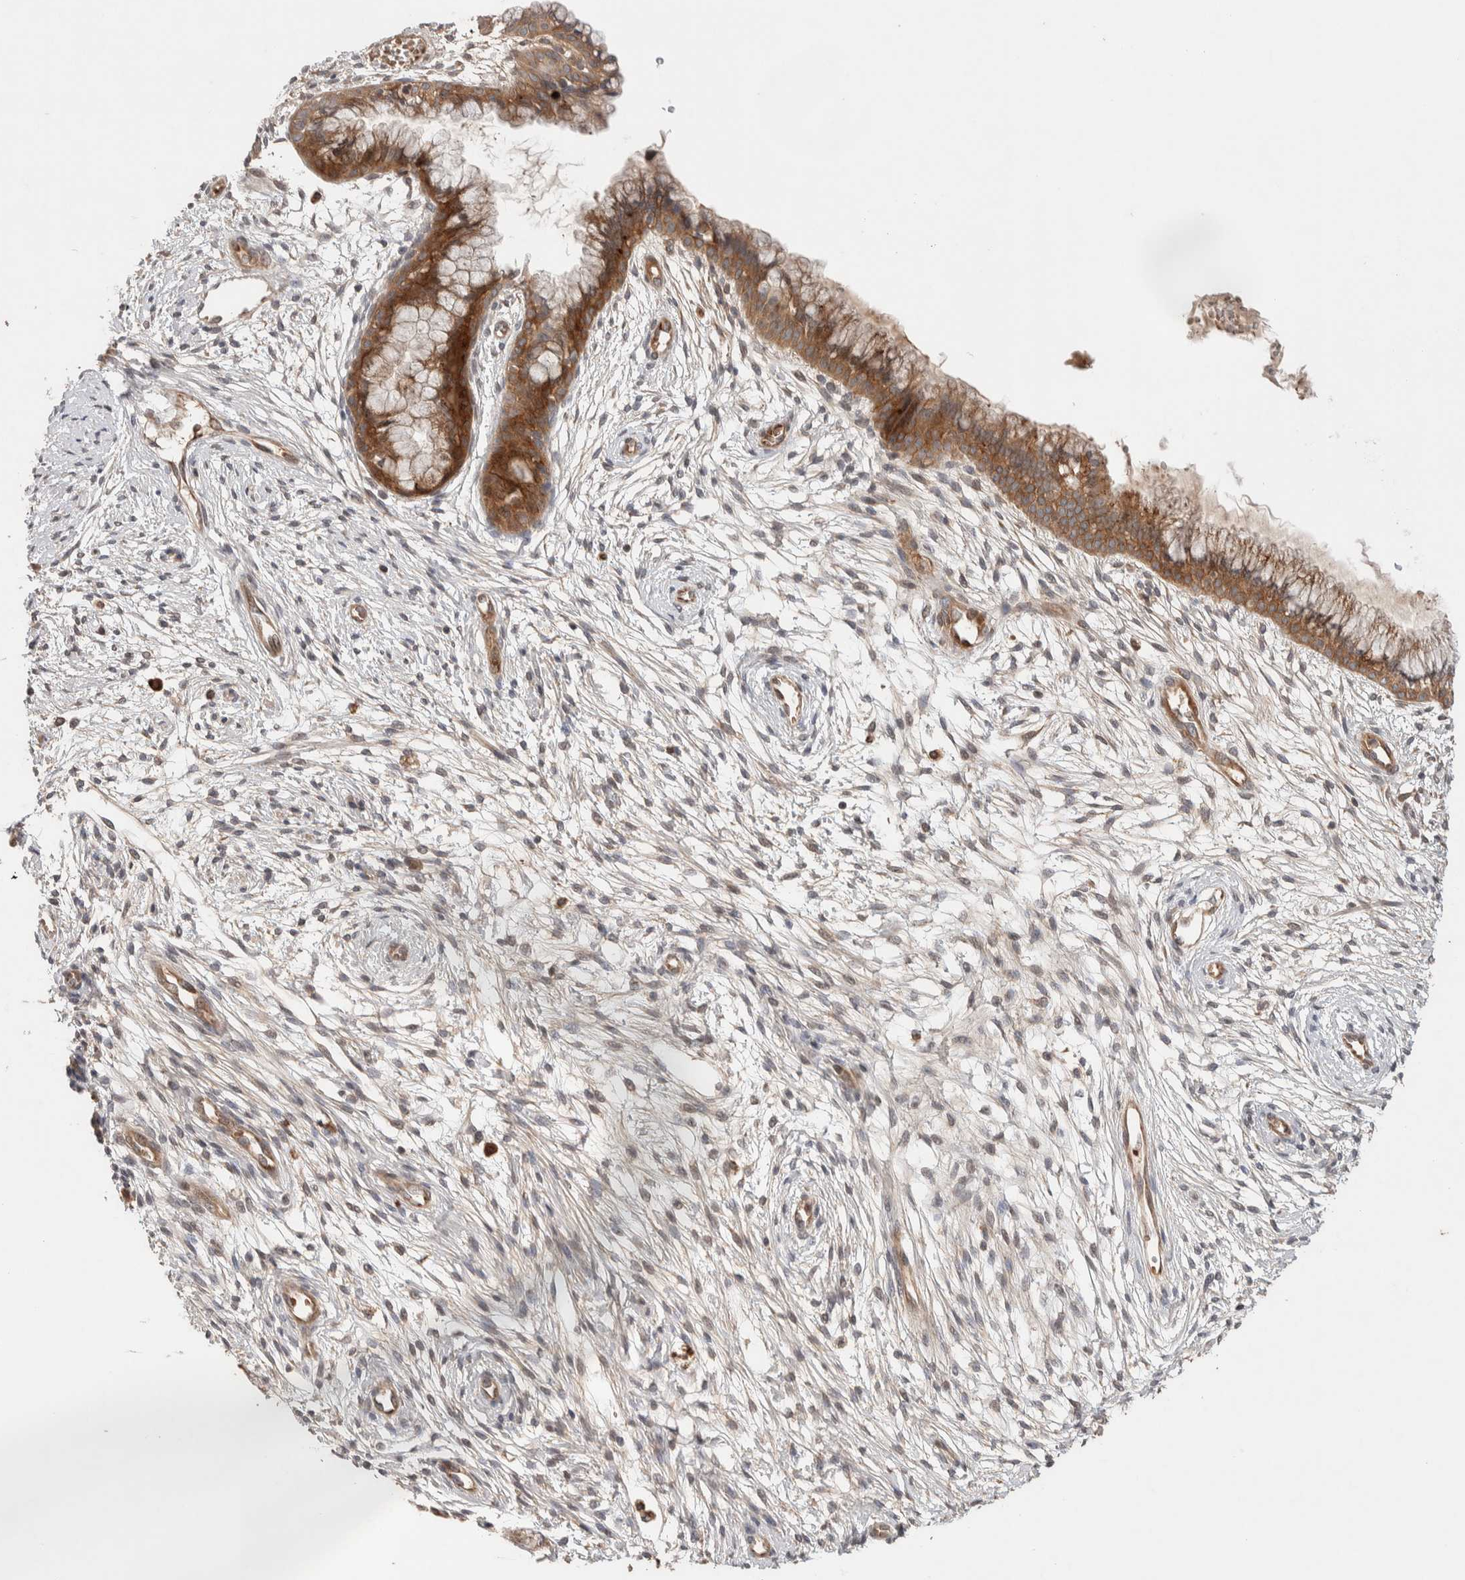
{"staining": {"intensity": "moderate", "quantity": ">75%", "location": "cytoplasmic/membranous"}, "tissue": "cervix", "cell_type": "Glandular cells", "image_type": "normal", "snomed": [{"axis": "morphology", "description": "Normal tissue, NOS"}, {"axis": "topography", "description": "Cervix"}], "caption": "Immunohistochemistry (IHC) photomicrograph of unremarkable cervix: cervix stained using immunohistochemistry (IHC) shows medium levels of moderate protein expression localized specifically in the cytoplasmic/membranous of glandular cells, appearing as a cytoplasmic/membranous brown color.", "gene": "CASK", "patient": {"sex": "female", "age": 39}}